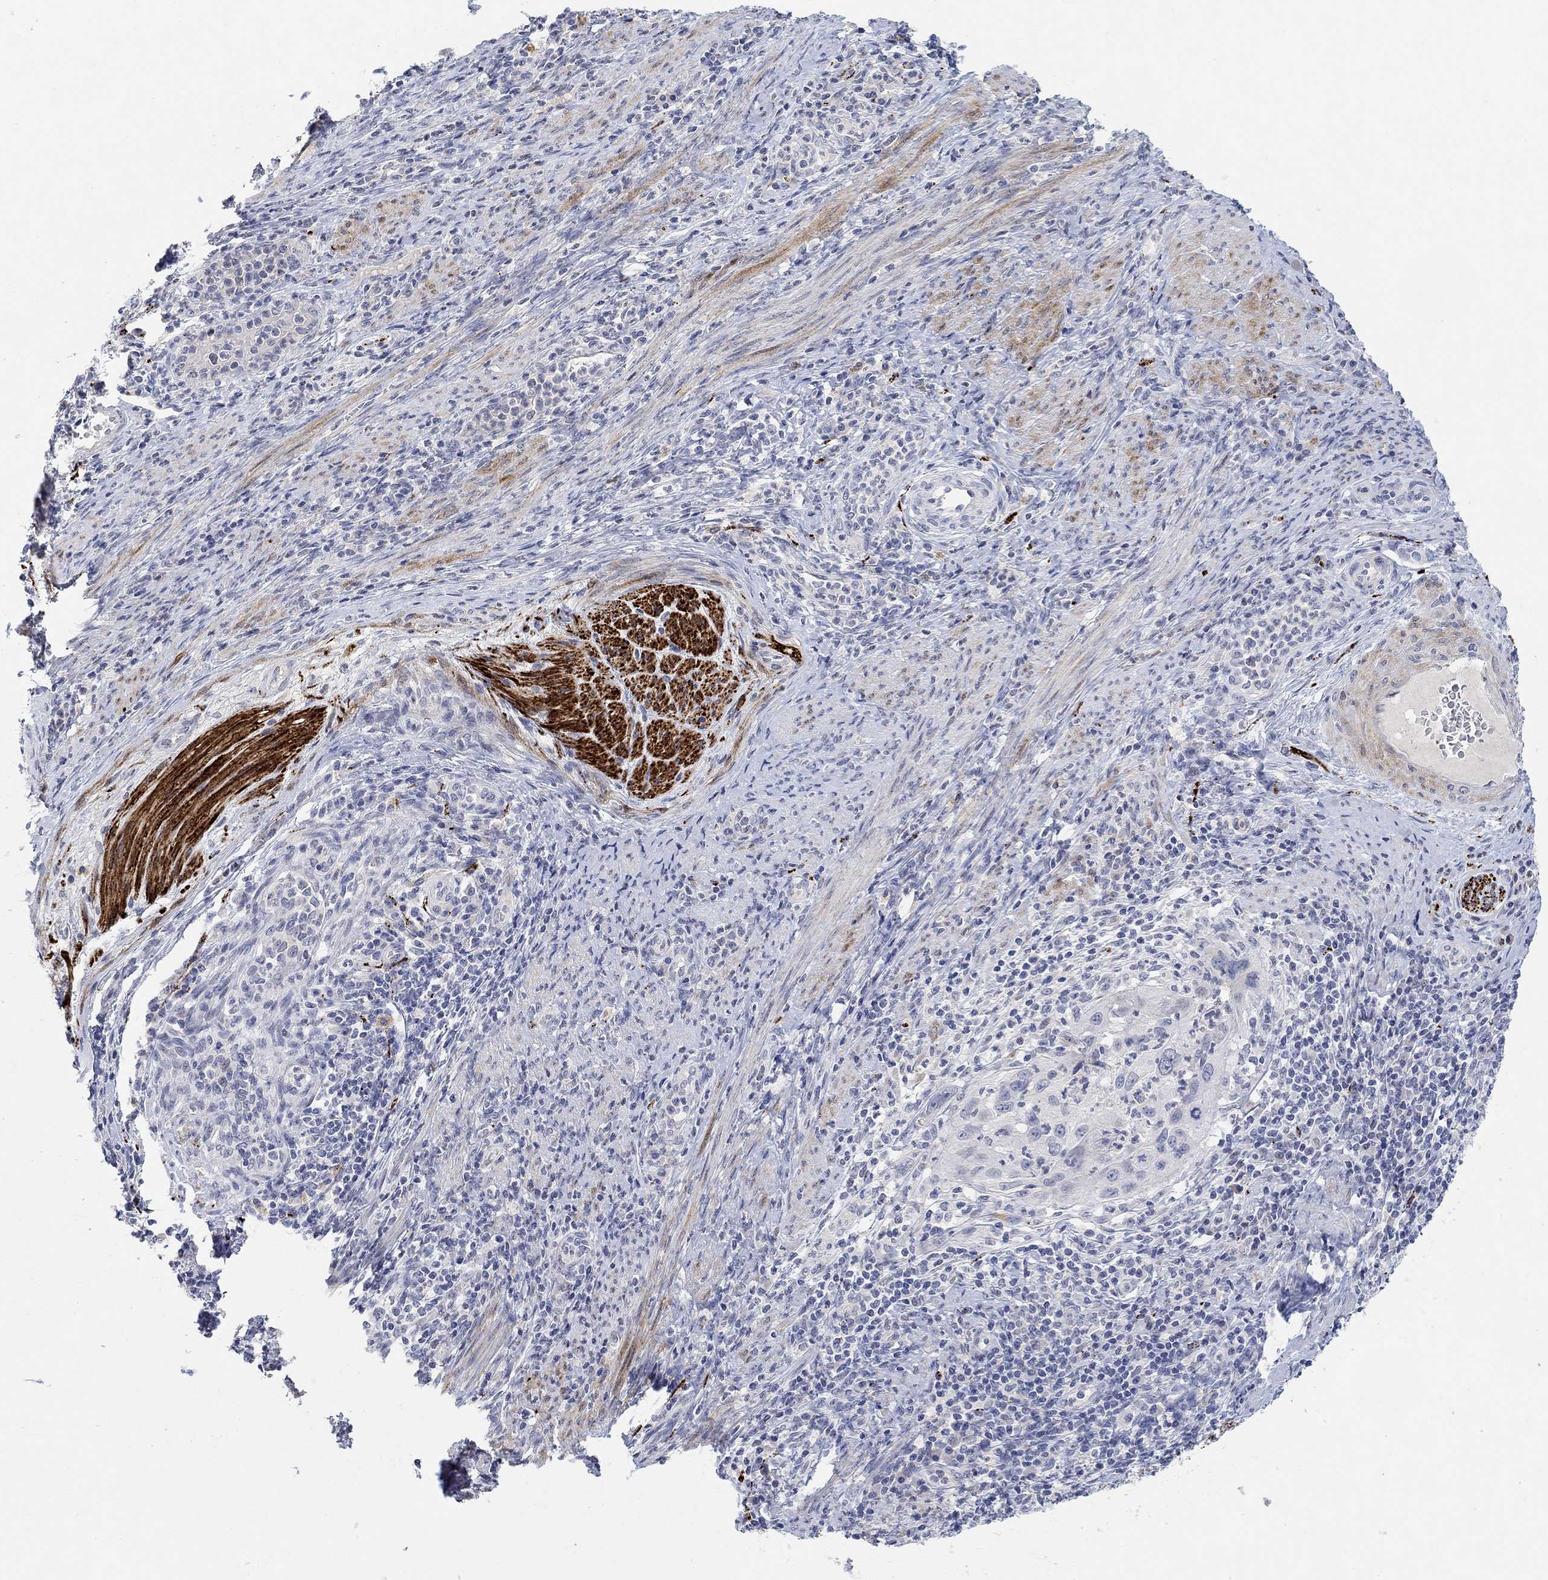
{"staining": {"intensity": "weak", "quantity": "<25%", "location": "cytoplasmic/membranous"}, "tissue": "cervical cancer", "cell_type": "Tumor cells", "image_type": "cancer", "snomed": [{"axis": "morphology", "description": "Squamous cell carcinoma, NOS"}, {"axis": "topography", "description": "Cervix"}], "caption": "The photomicrograph exhibits no staining of tumor cells in cervical cancer (squamous cell carcinoma).", "gene": "VAT1L", "patient": {"sex": "female", "age": 26}}